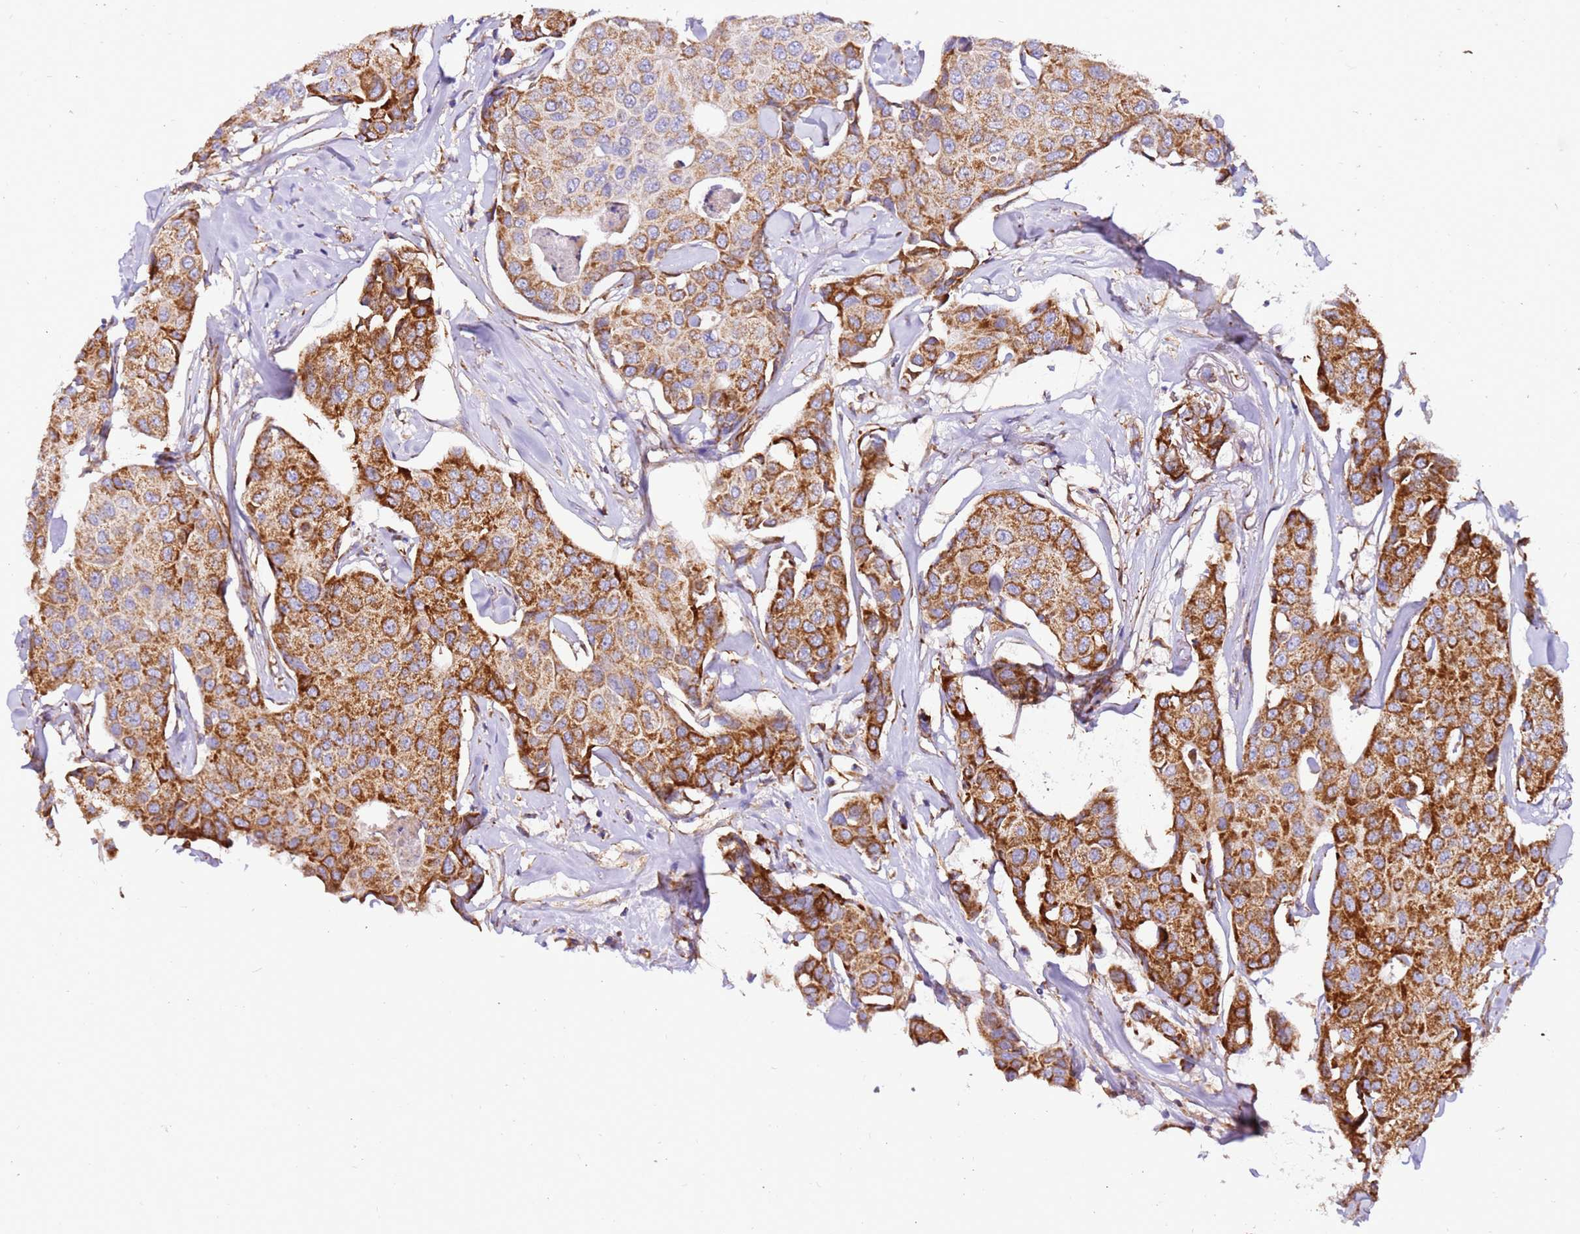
{"staining": {"intensity": "strong", "quantity": "25%-75%", "location": "cytoplasmic/membranous"}, "tissue": "breast cancer", "cell_type": "Tumor cells", "image_type": "cancer", "snomed": [{"axis": "morphology", "description": "Duct carcinoma"}, {"axis": "topography", "description": "Breast"}], "caption": "Protein analysis of breast cancer tissue shows strong cytoplasmic/membranous expression in about 25%-75% of tumor cells.", "gene": "MRPL20", "patient": {"sex": "female", "age": 80}}